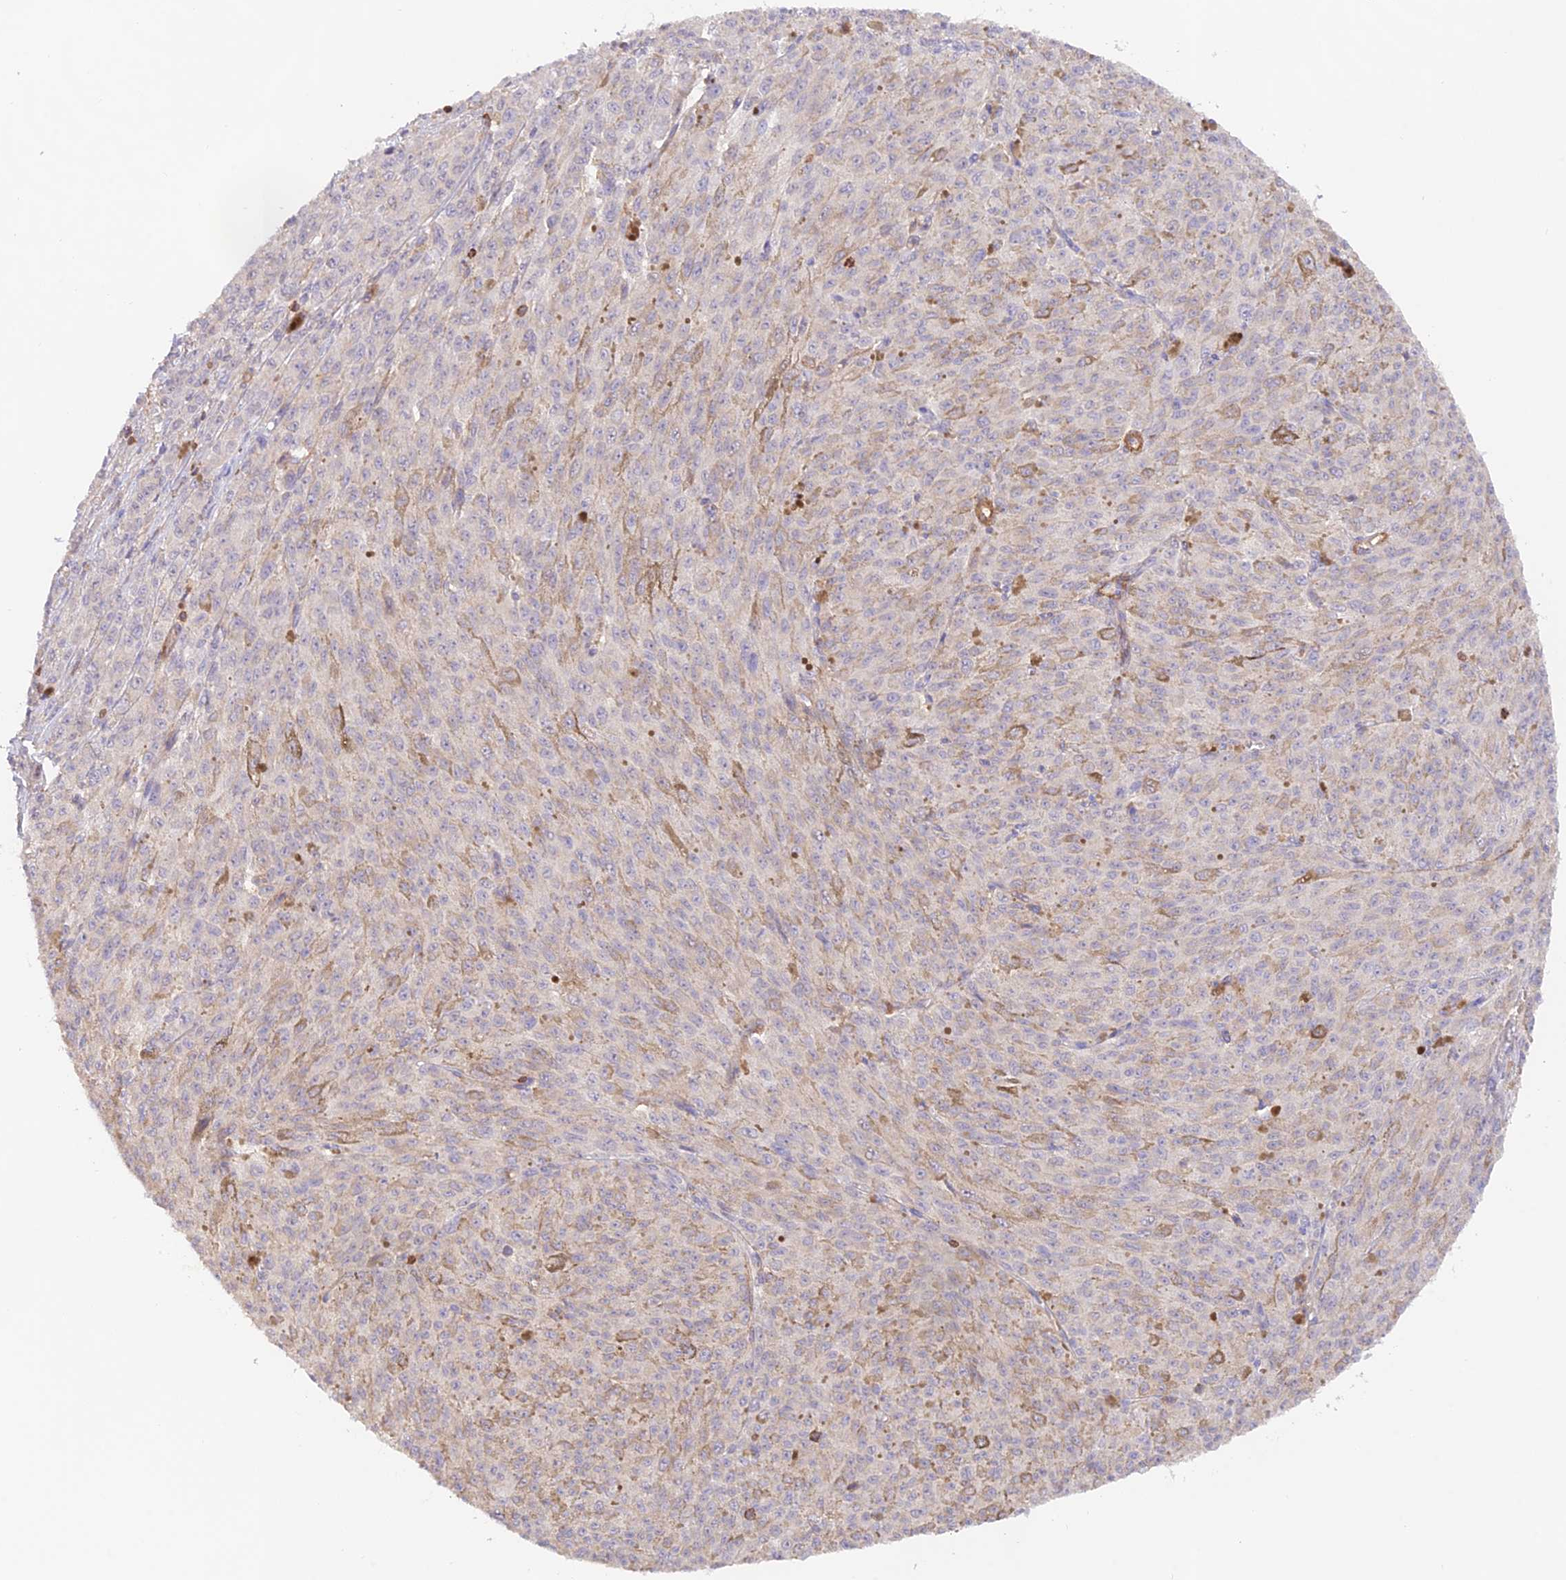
{"staining": {"intensity": "negative", "quantity": "none", "location": "none"}, "tissue": "melanoma", "cell_type": "Tumor cells", "image_type": "cancer", "snomed": [{"axis": "morphology", "description": "Malignant melanoma, NOS"}, {"axis": "topography", "description": "Skin"}], "caption": "DAB (3,3'-diaminobenzidine) immunohistochemical staining of human malignant melanoma displays no significant staining in tumor cells.", "gene": "DENND1C", "patient": {"sex": "female", "age": 52}}